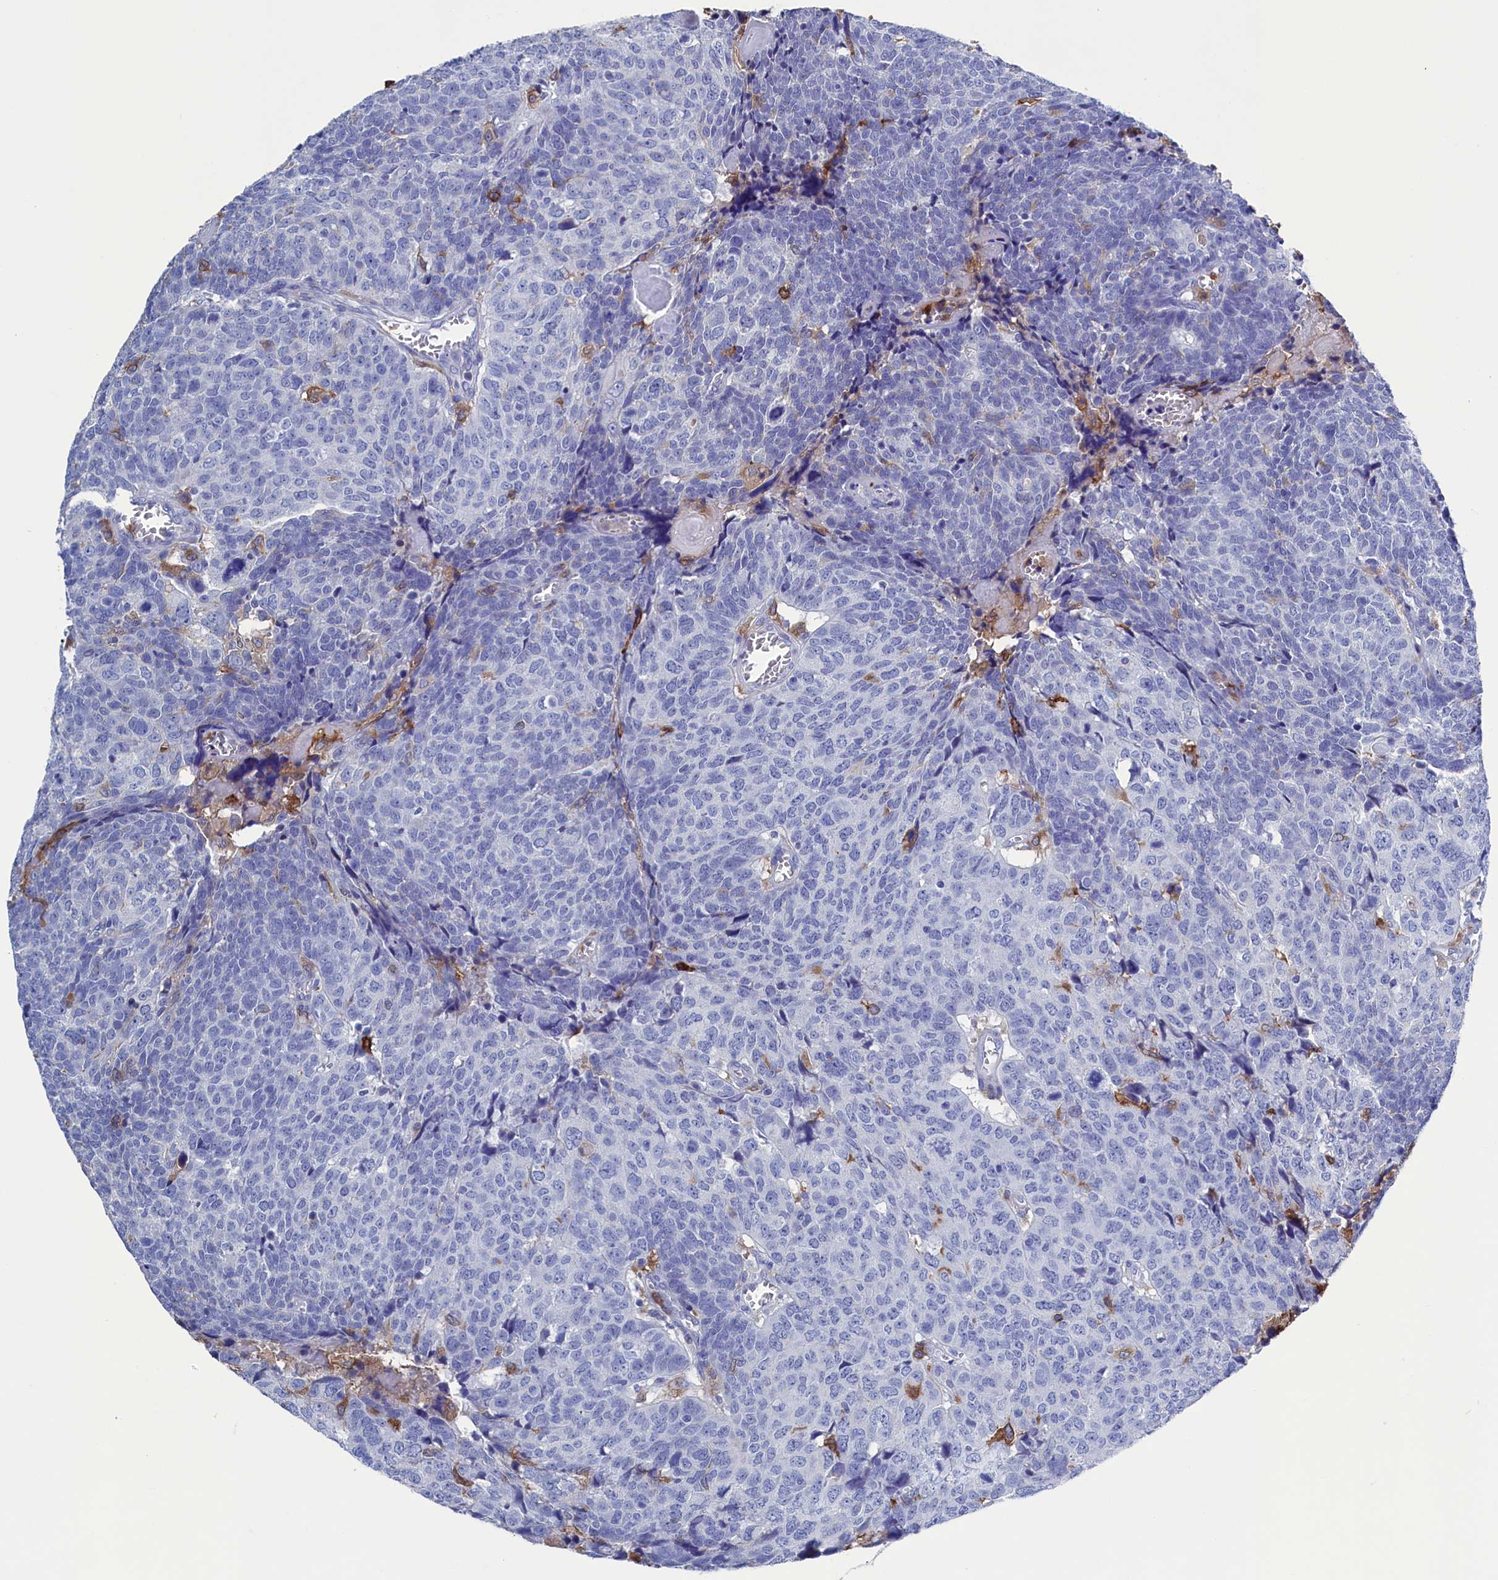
{"staining": {"intensity": "negative", "quantity": "none", "location": "none"}, "tissue": "head and neck cancer", "cell_type": "Tumor cells", "image_type": "cancer", "snomed": [{"axis": "morphology", "description": "Squamous cell carcinoma, NOS"}, {"axis": "topography", "description": "Head-Neck"}], "caption": "Immunohistochemical staining of squamous cell carcinoma (head and neck) exhibits no significant positivity in tumor cells.", "gene": "TYROBP", "patient": {"sex": "male", "age": 66}}